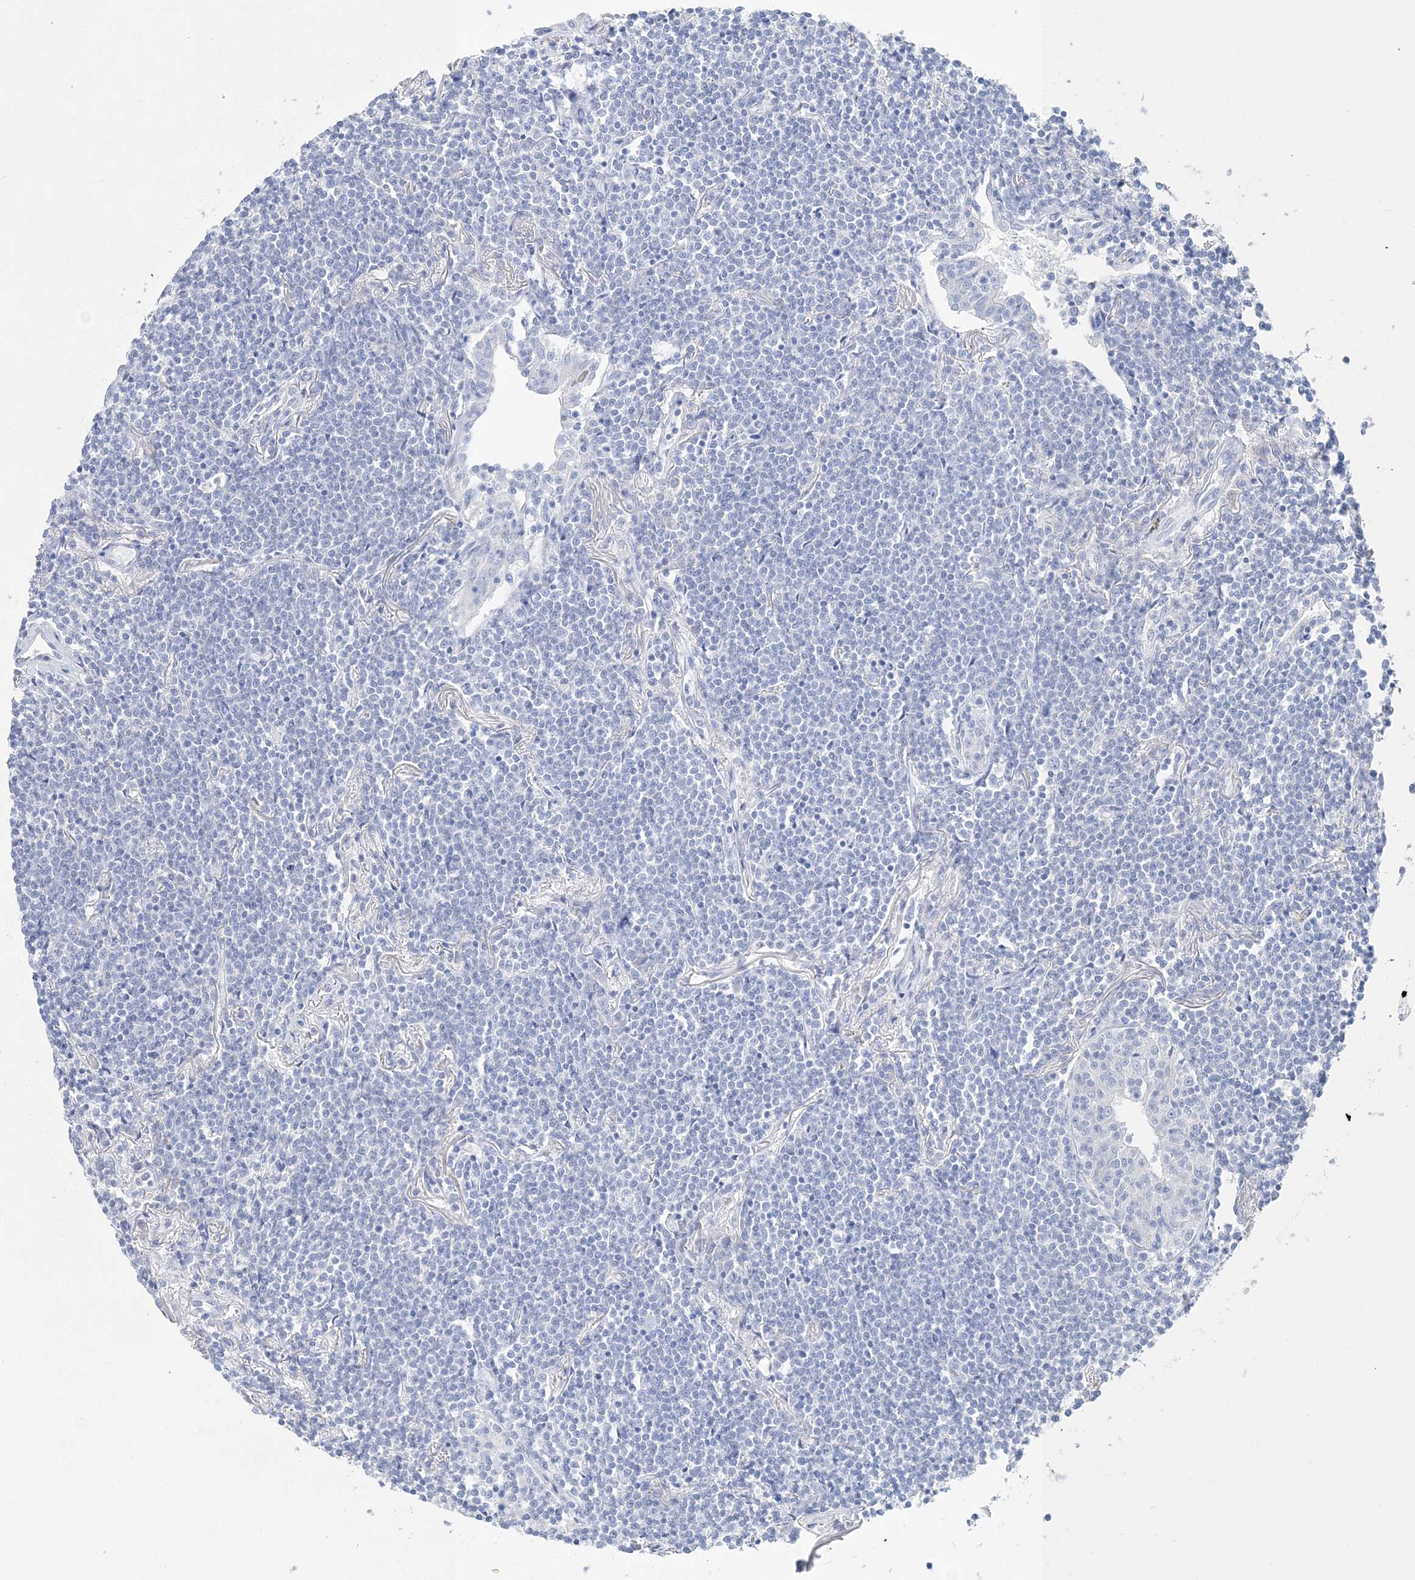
{"staining": {"intensity": "negative", "quantity": "none", "location": "none"}, "tissue": "lymphoma", "cell_type": "Tumor cells", "image_type": "cancer", "snomed": [{"axis": "morphology", "description": "Malignant lymphoma, non-Hodgkin's type, Low grade"}, {"axis": "topography", "description": "Lung"}], "caption": "Tumor cells are negative for protein expression in human lymphoma.", "gene": "TSPYL6", "patient": {"sex": "female", "age": 71}}